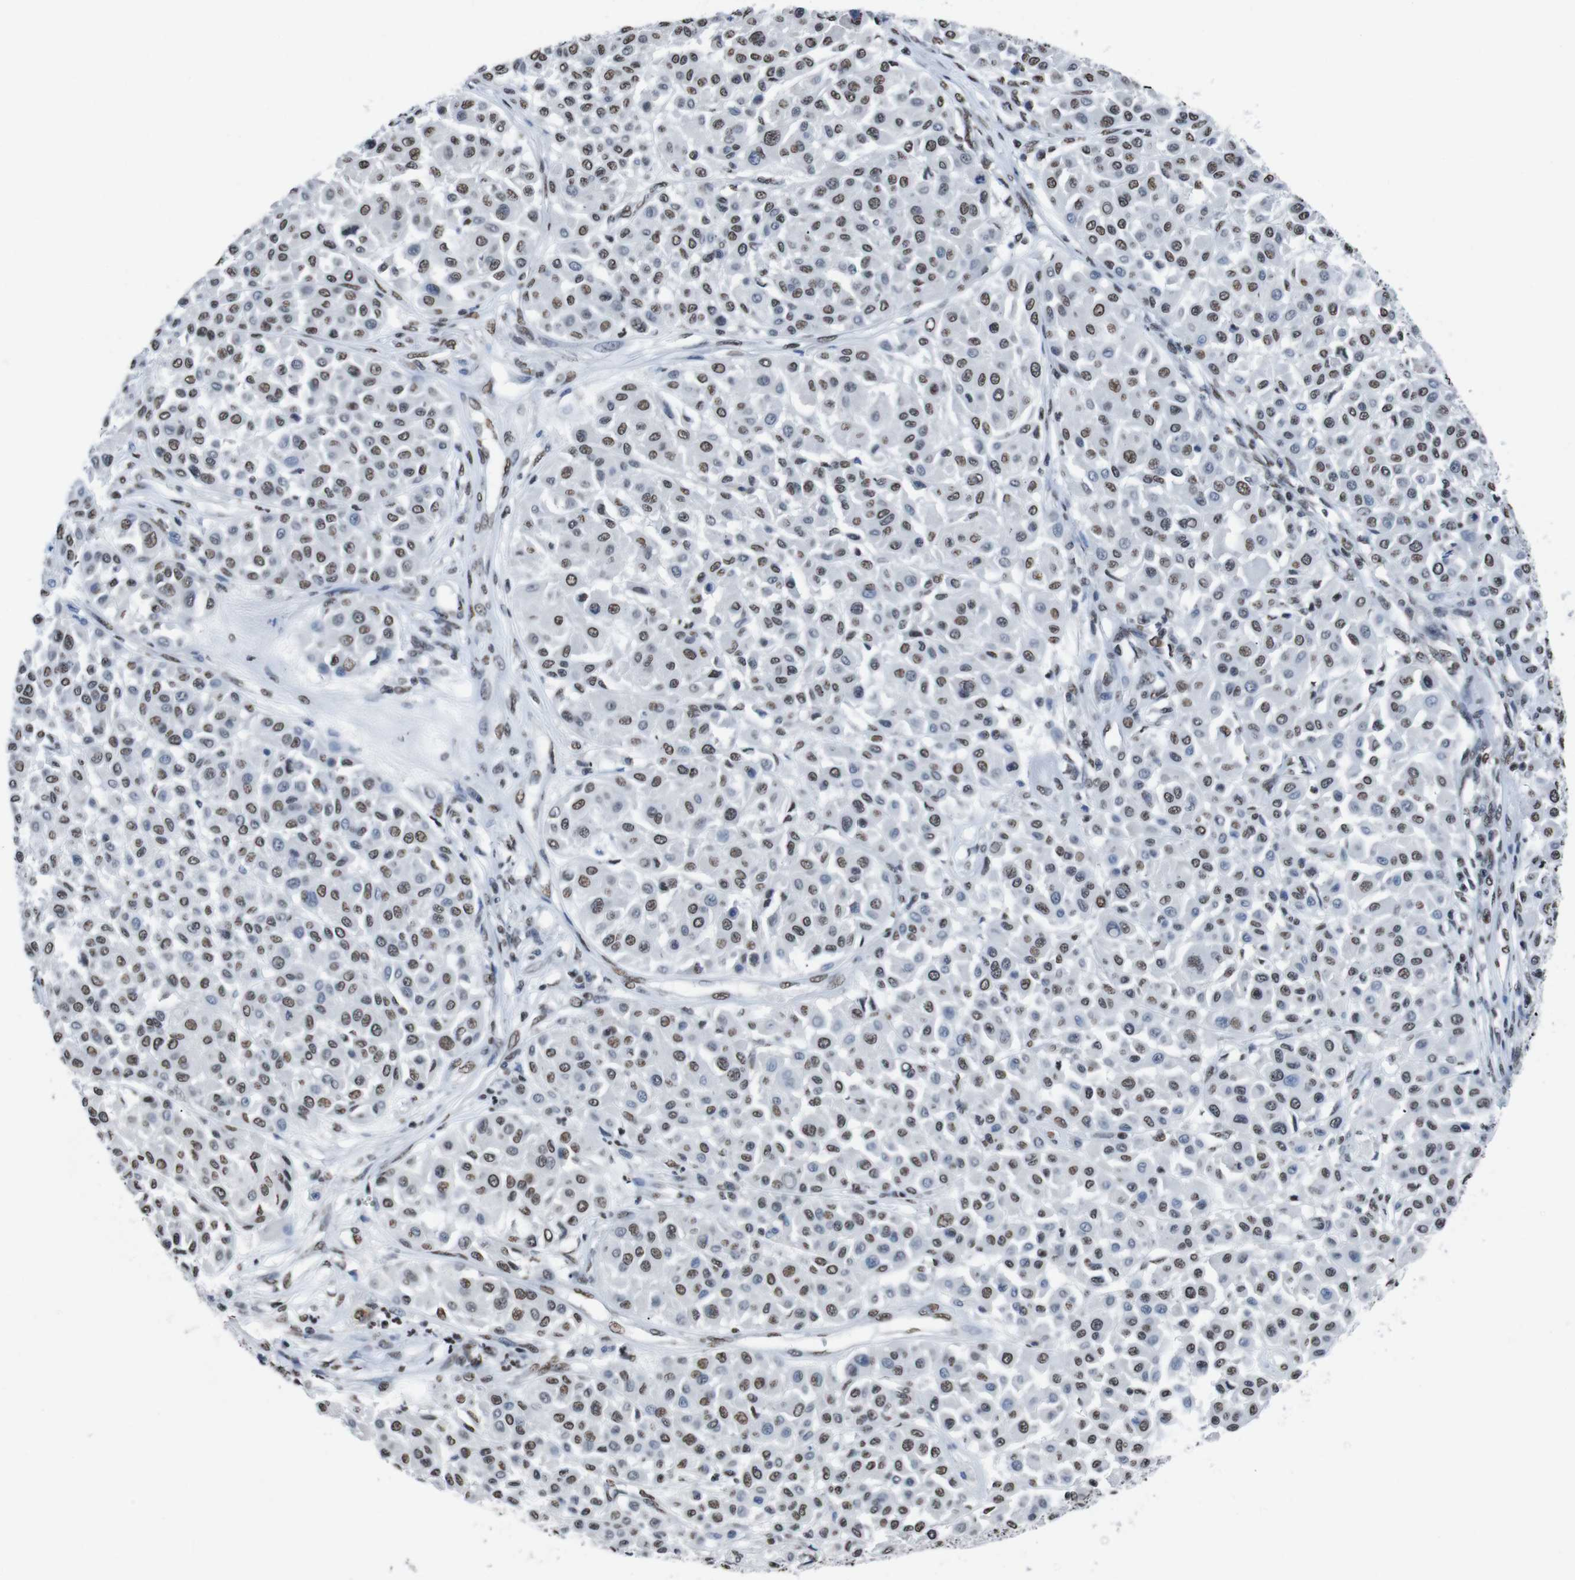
{"staining": {"intensity": "moderate", "quantity": ">75%", "location": "nuclear"}, "tissue": "melanoma", "cell_type": "Tumor cells", "image_type": "cancer", "snomed": [{"axis": "morphology", "description": "Malignant melanoma, Metastatic site"}, {"axis": "topography", "description": "Soft tissue"}], "caption": "Protein analysis of melanoma tissue demonstrates moderate nuclear expression in about >75% of tumor cells. The protein of interest is stained brown, and the nuclei are stained in blue (DAB IHC with brightfield microscopy, high magnification).", "gene": "PIP4P2", "patient": {"sex": "male", "age": 41}}